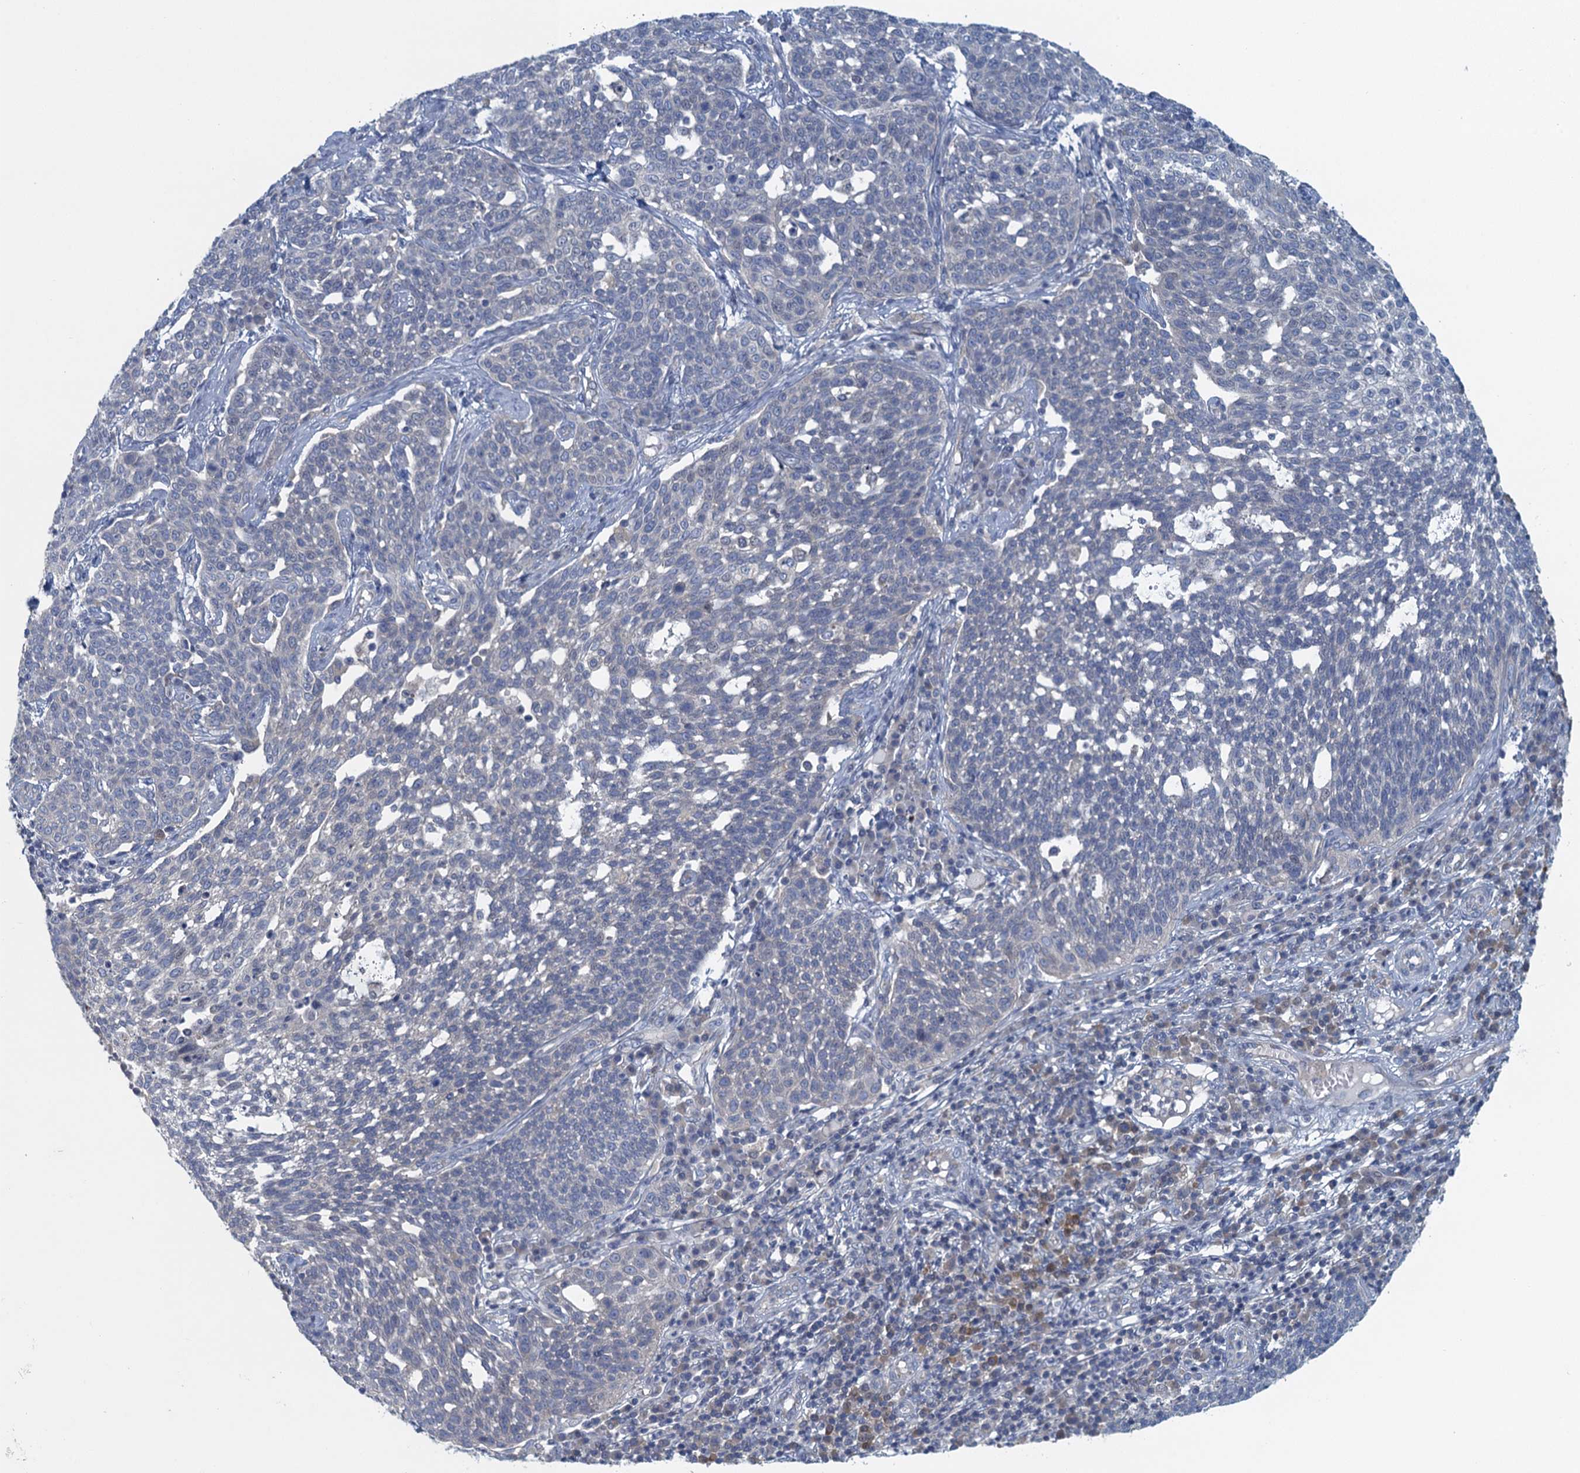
{"staining": {"intensity": "negative", "quantity": "none", "location": "none"}, "tissue": "cervical cancer", "cell_type": "Tumor cells", "image_type": "cancer", "snomed": [{"axis": "morphology", "description": "Squamous cell carcinoma, NOS"}, {"axis": "topography", "description": "Cervix"}], "caption": "Squamous cell carcinoma (cervical) was stained to show a protein in brown. There is no significant expression in tumor cells.", "gene": "NCKAP1L", "patient": {"sex": "female", "age": 34}}